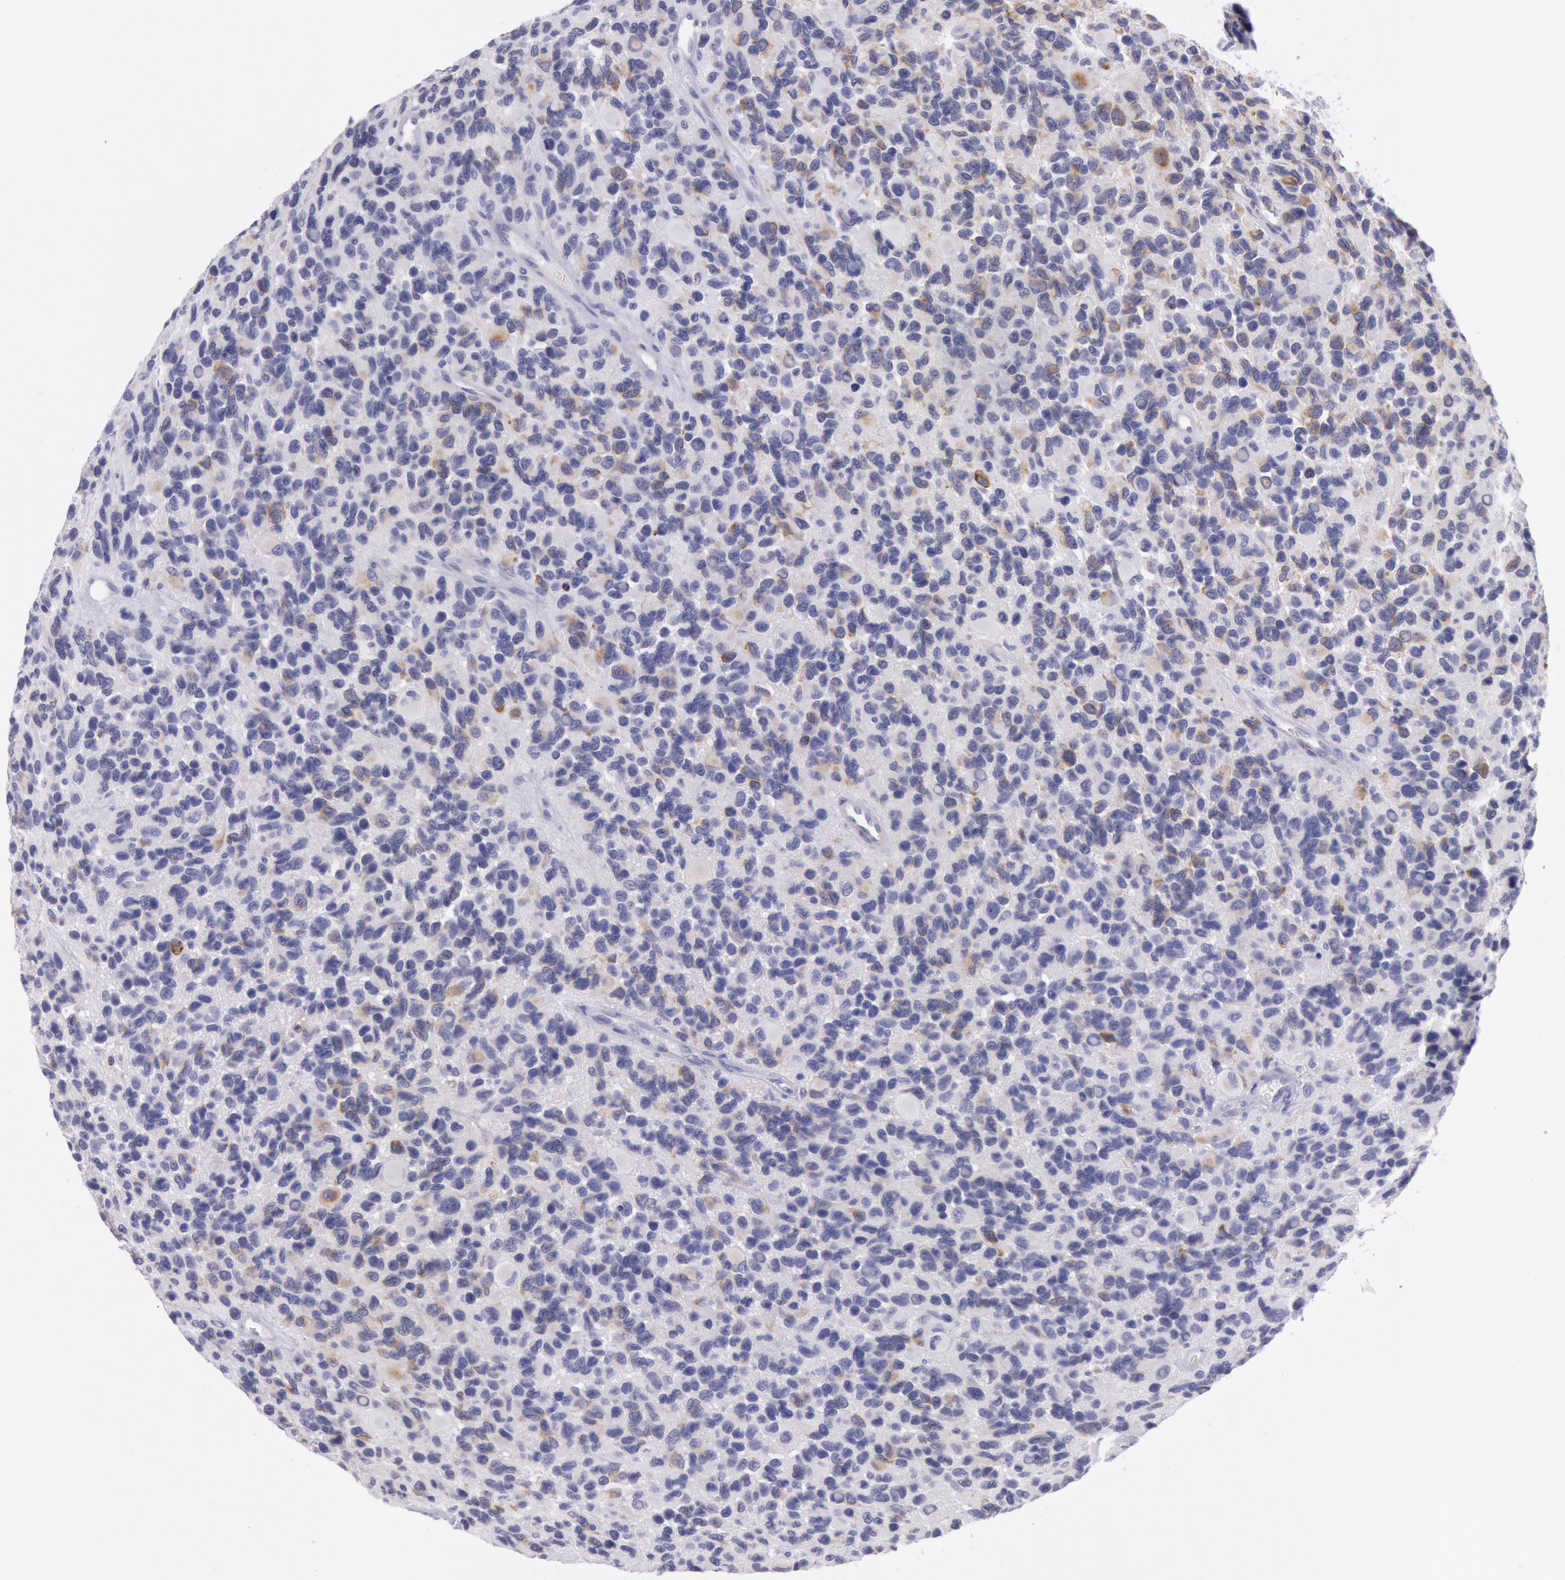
{"staining": {"intensity": "weak", "quantity": "25%-75%", "location": "cytoplasmic/membranous"}, "tissue": "glioma", "cell_type": "Tumor cells", "image_type": "cancer", "snomed": [{"axis": "morphology", "description": "Glioma, malignant, High grade"}, {"axis": "topography", "description": "Brain"}], "caption": "High-magnification brightfield microscopy of glioma stained with DAB (3,3'-diaminobenzidine) (brown) and counterstained with hematoxylin (blue). tumor cells exhibit weak cytoplasmic/membranous staining is appreciated in approximately25%-75% of cells. (Stains: DAB in brown, nuclei in blue, Microscopy: brightfield microscopy at high magnification).", "gene": "CIDEB", "patient": {"sex": "male", "age": 77}}